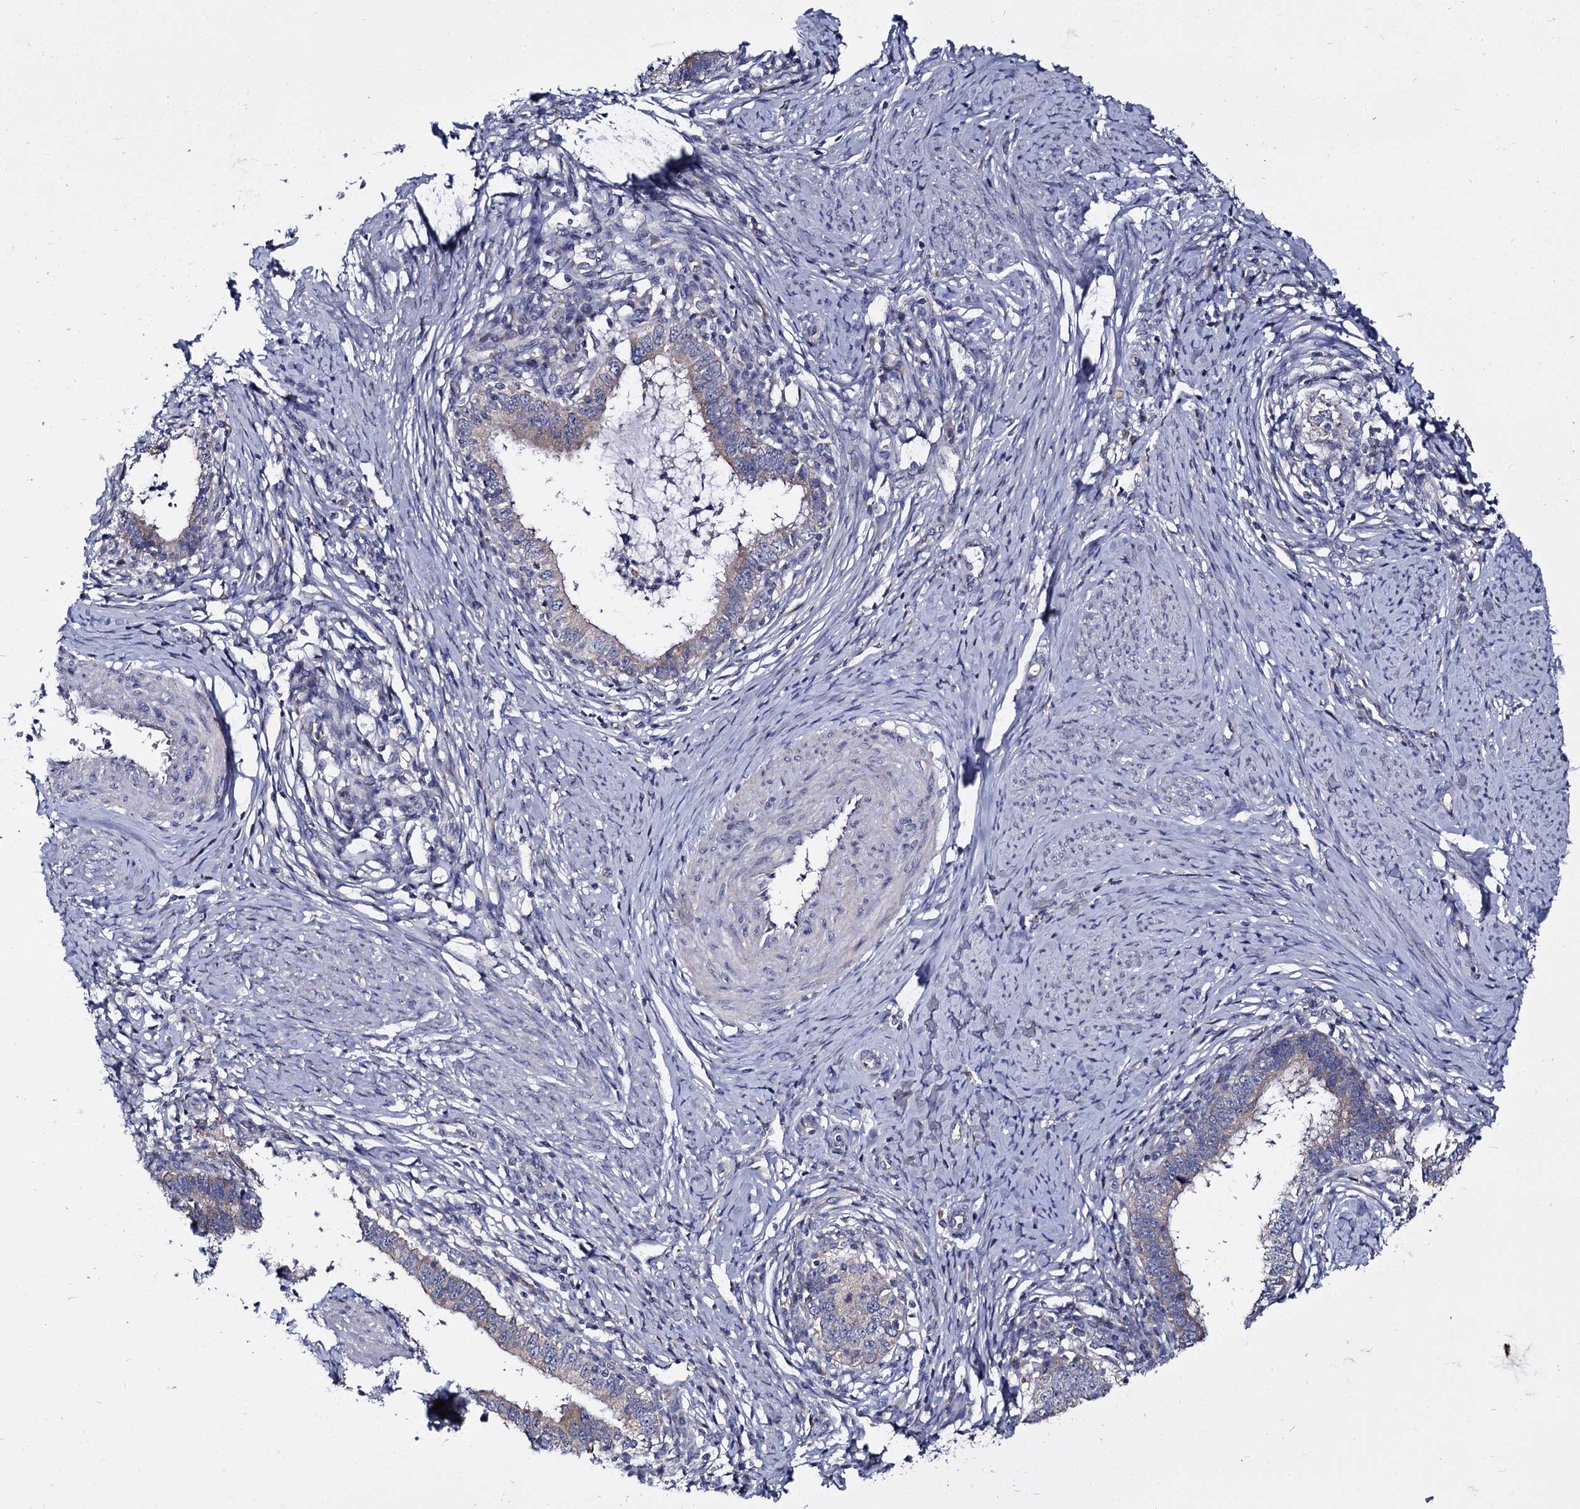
{"staining": {"intensity": "weak", "quantity": "<25%", "location": "cytoplasmic/membranous"}, "tissue": "cervical cancer", "cell_type": "Tumor cells", "image_type": "cancer", "snomed": [{"axis": "morphology", "description": "Adenocarcinoma, NOS"}, {"axis": "topography", "description": "Cervix"}], "caption": "Human cervical cancer stained for a protein using IHC reveals no expression in tumor cells.", "gene": "PANX2", "patient": {"sex": "female", "age": 36}}